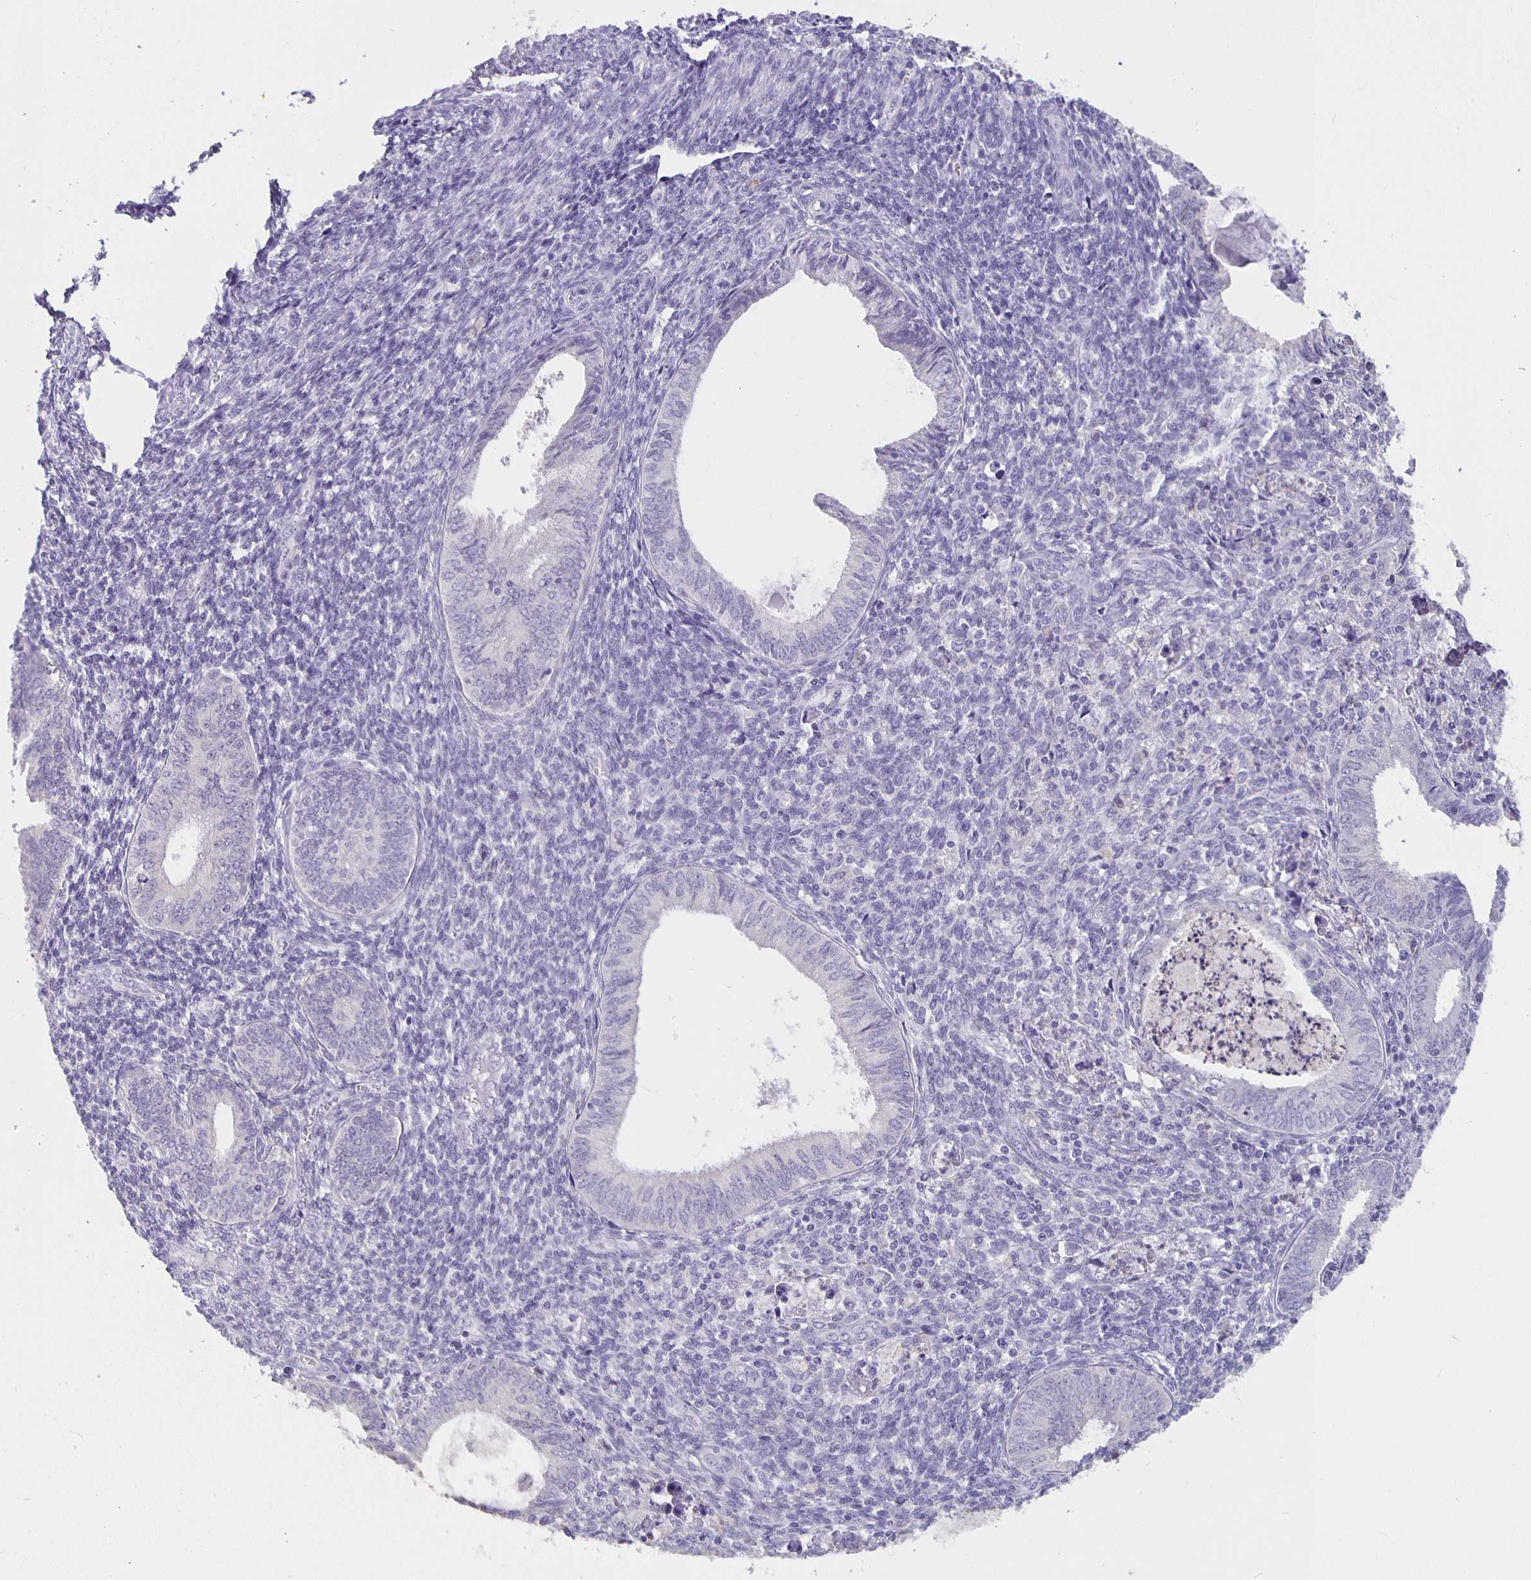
{"staining": {"intensity": "negative", "quantity": "none", "location": "none"}, "tissue": "endometrial cancer", "cell_type": "Tumor cells", "image_type": "cancer", "snomed": [{"axis": "morphology", "description": "Adenocarcinoma, NOS"}, {"axis": "topography", "description": "Uterus"}], "caption": "An IHC image of endometrial adenocarcinoma is shown. There is no staining in tumor cells of endometrial adenocarcinoma.", "gene": "GPX4", "patient": {"sex": "female", "age": 62}}